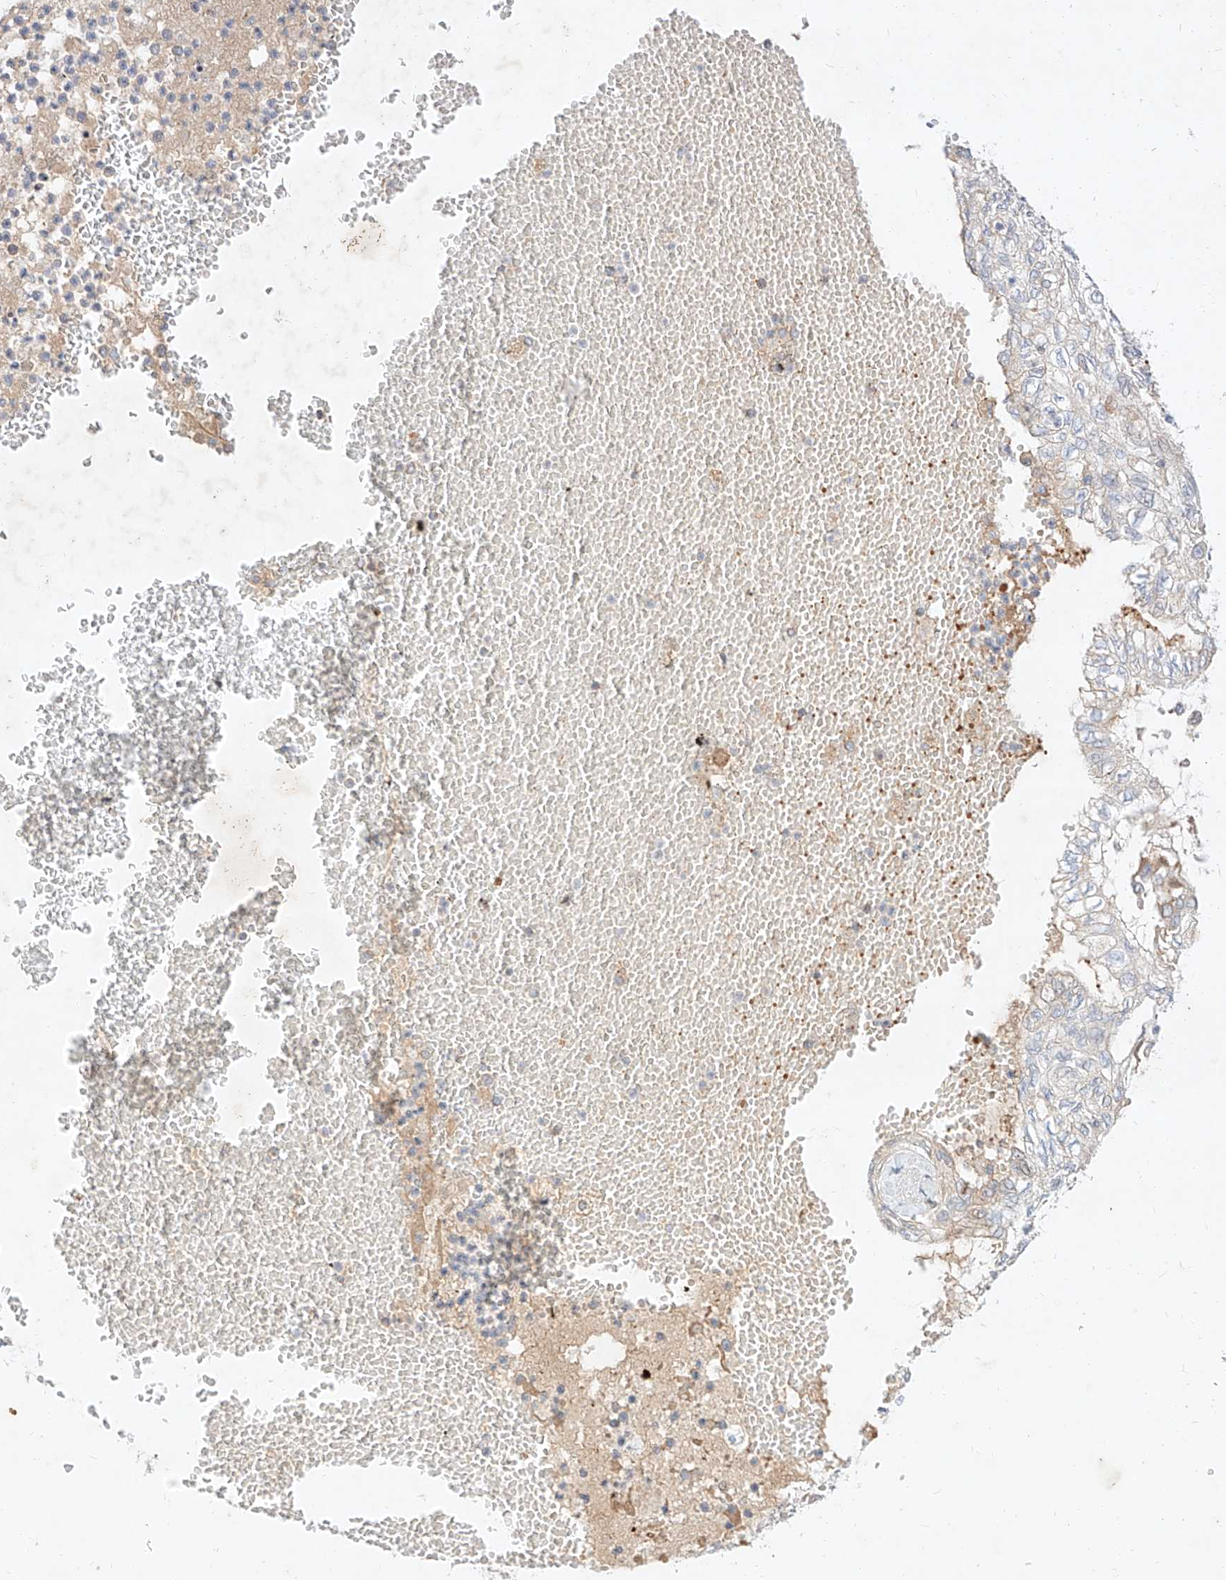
{"staining": {"intensity": "negative", "quantity": "none", "location": "none"}, "tissue": "lung cancer", "cell_type": "Tumor cells", "image_type": "cancer", "snomed": [{"axis": "morphology", "description": "Adenocarcinoma, NOS"}, {"axis": "topography", "description": "Lung"}], "caption": "A histopathology image of human adenocarcinoma (lung) is negative for staining in tumor cells.", "gene": "OSGEPL1", "patient": {"sex": "female", "age": 70}}